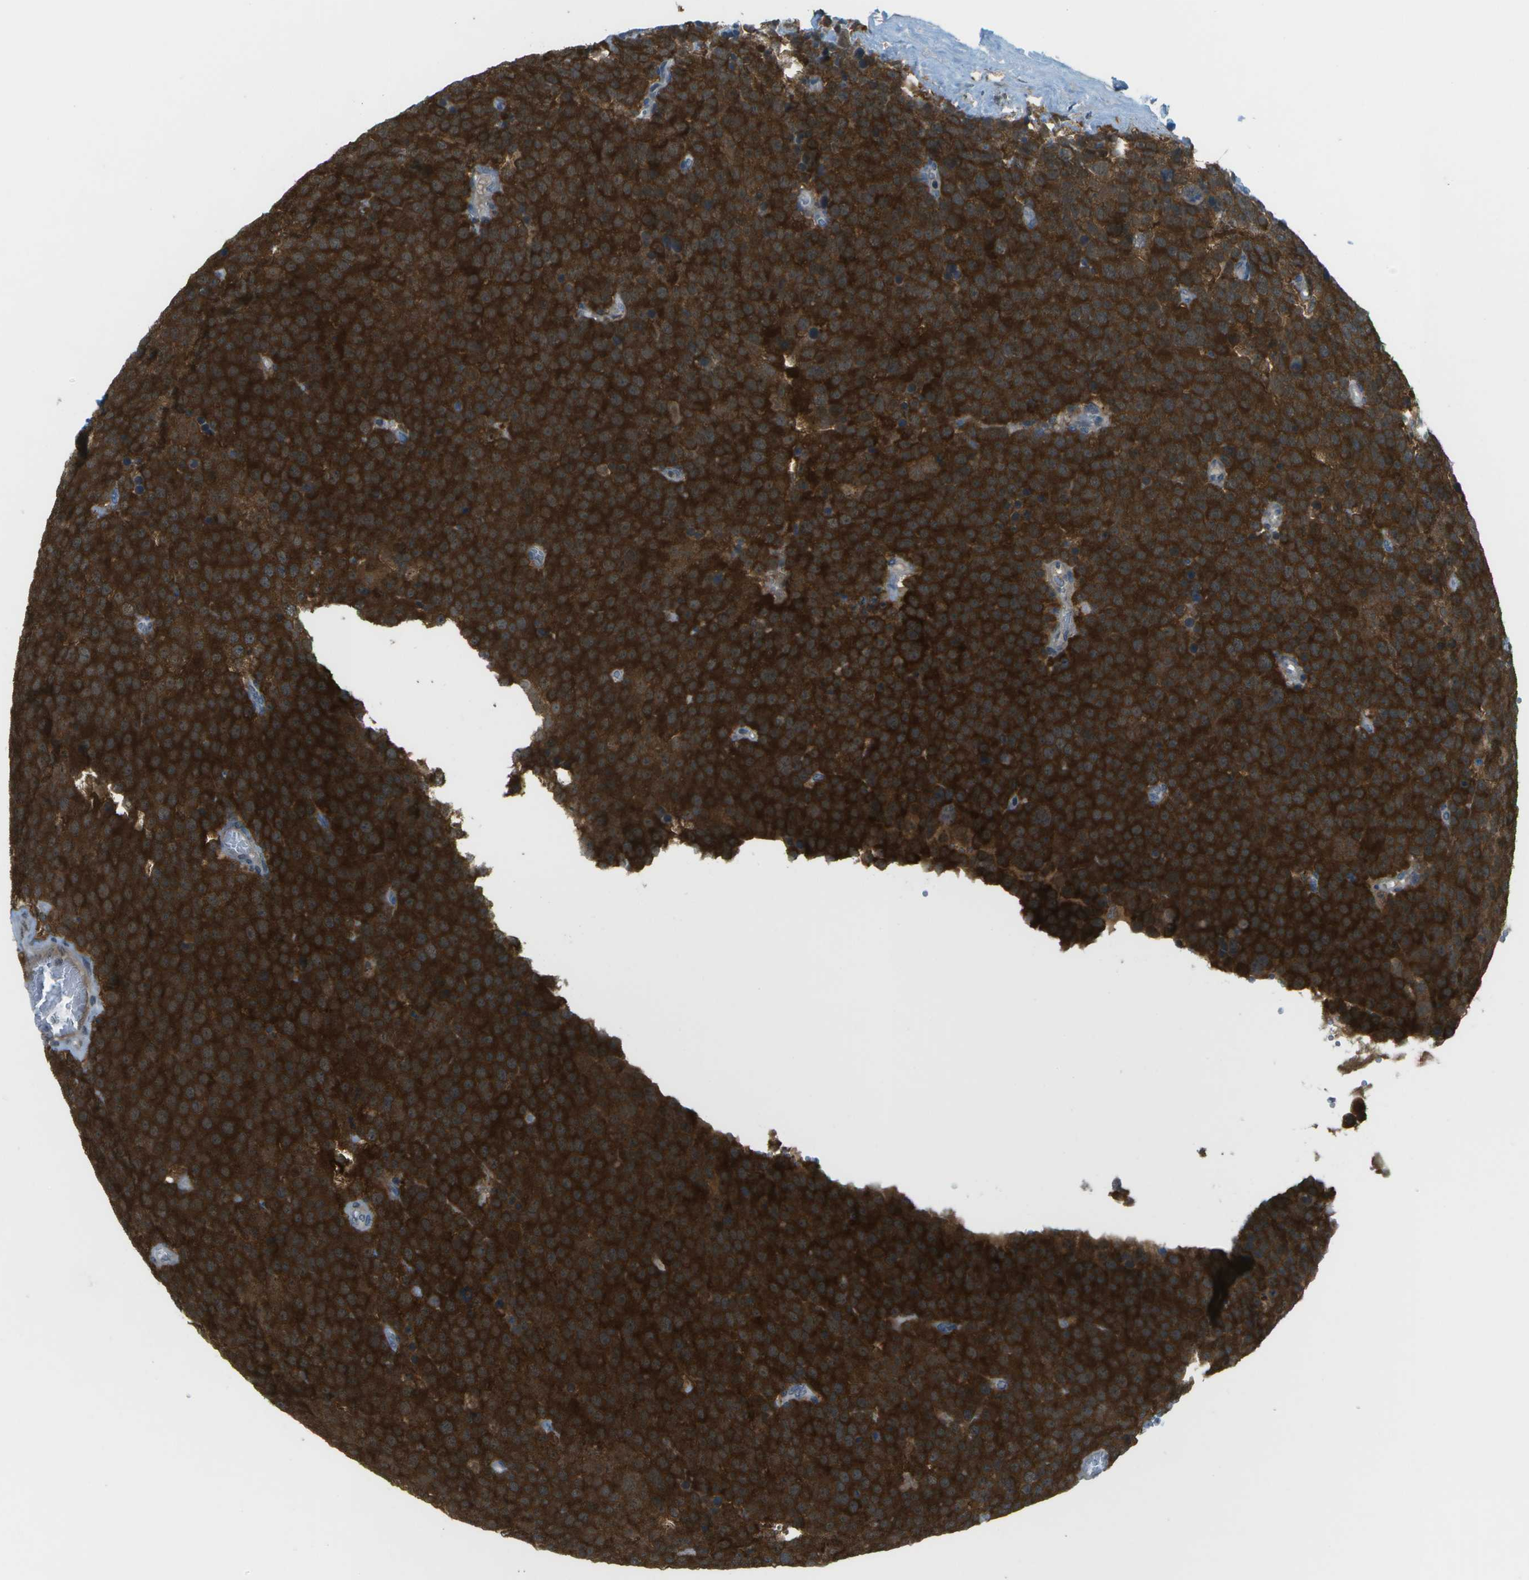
{"staining": {"intensity": "strong", "quantity": ">75%", "location": "cytoplasmic/membranous"}, "tissue": "testis cancer", "cell_type": "Tumor cells", "image_type": "cancer", "snomed": [{"axis": "morphology", "description": "Normal tissue, NOS"}, {"axis": "morphology", "description": "Seminoma, NOS"}, {"axis": "topography", "description": "Testis"}], "caption": "Seminoma (testis) stained for a protein reveals strong cytoplasmic/membranous positivity in tumor cells. Using DAB (brown) and hematoxylin (blue) stains, captured at high magnification using brightfield microscopy.", "gene": "CDH23", "patient": {"sex": "male", "age": 71}}